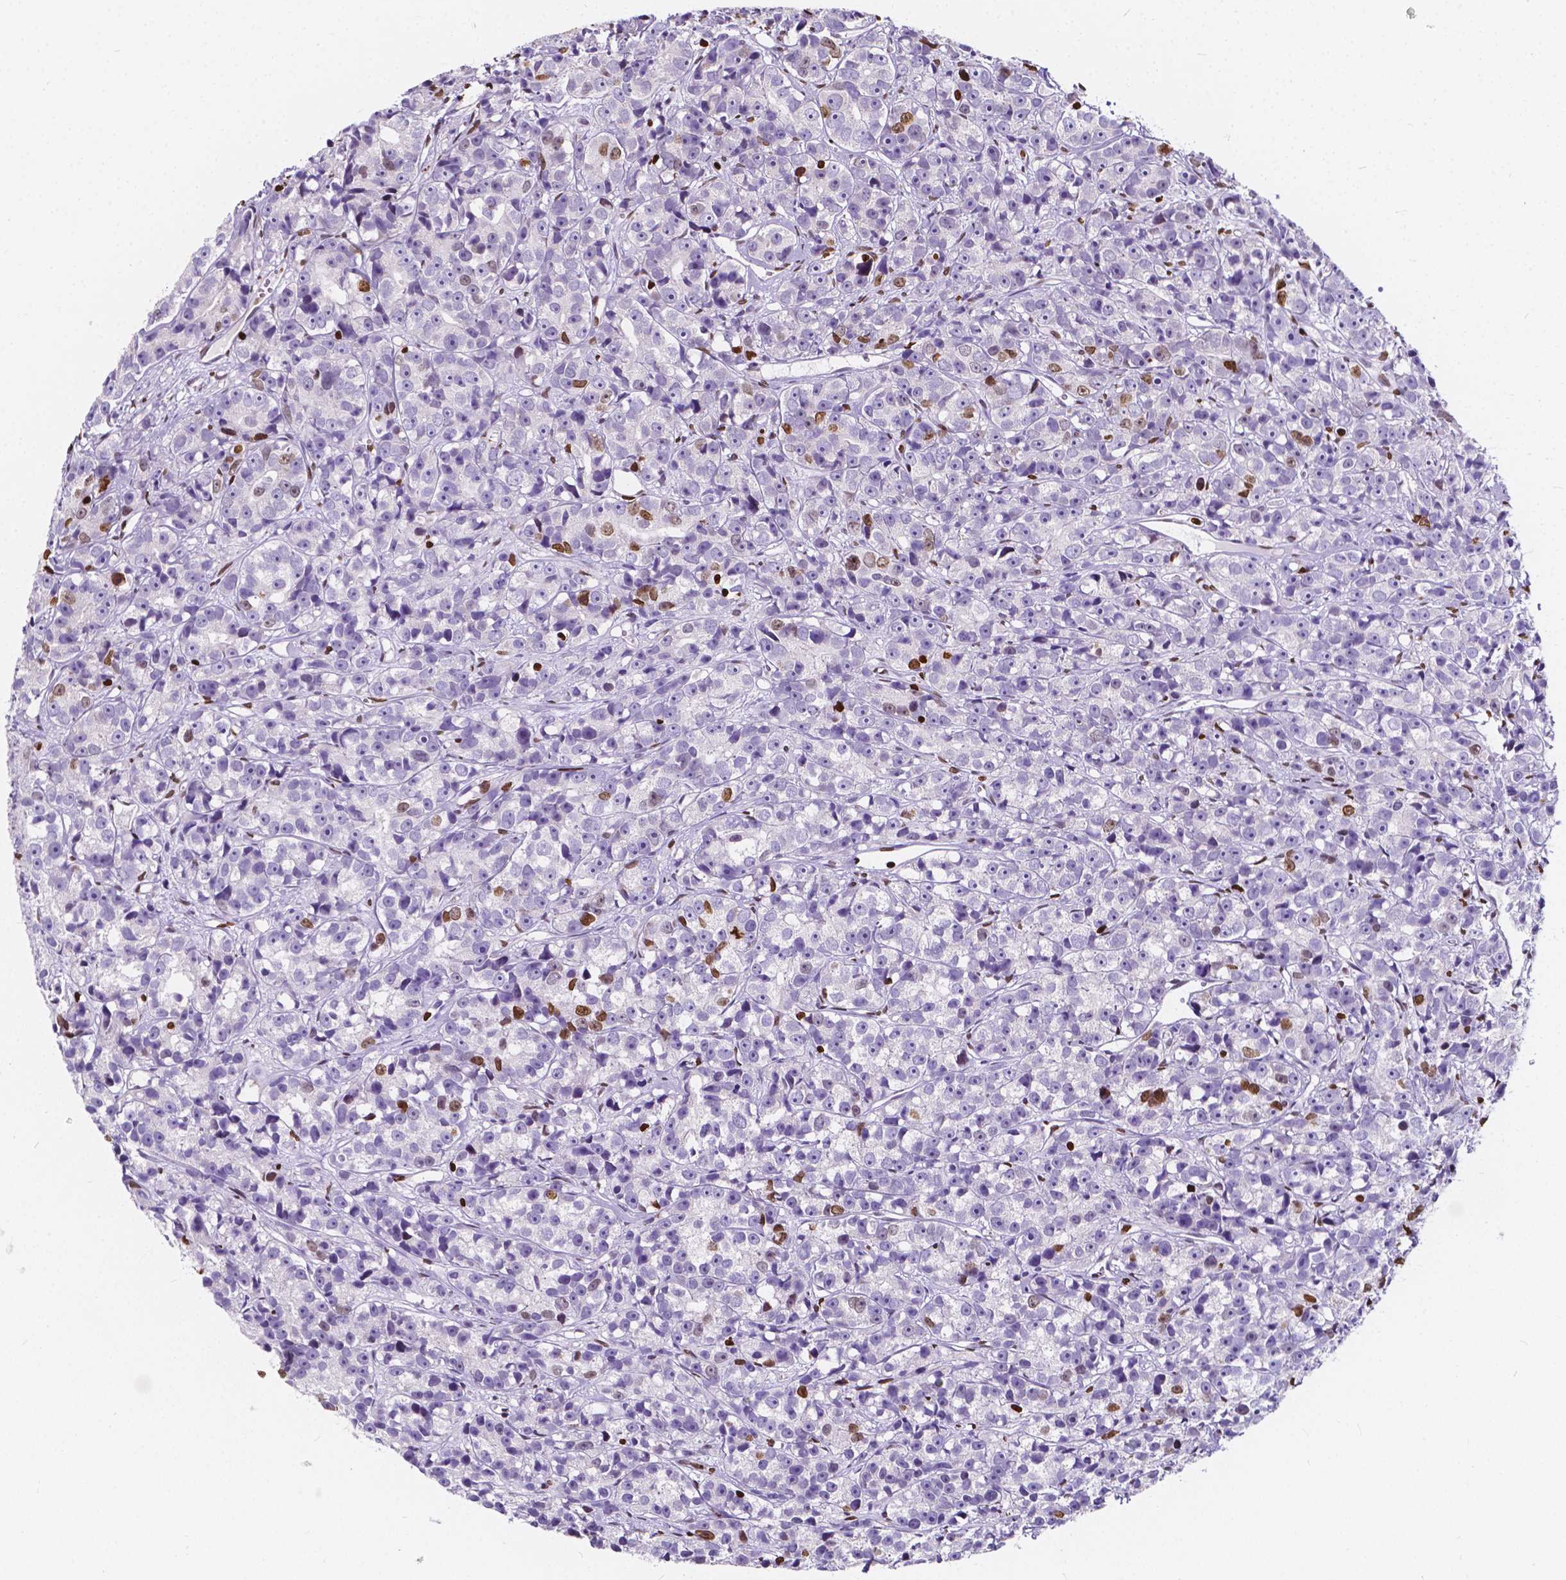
{"staining": {"intensity": "moderate", "quantity": "<25%", "location": "nuclear"}, "tissue": "prostate cancer", "cell_type": "Tumor cells", "image_type": "cancer", "snomed": [{"axis": "morphology", "description": "Adenocarcinoma, High grade"}, {"axis": "topography", "description": "Prostate"}], "caption": "Brown immunohistochemical staining in human prostate cancer reveals moderate nuclear expression in about <25% of tumor cells.", "gene": "CBY3", "patient": {"sex": "male", "age": 77}}